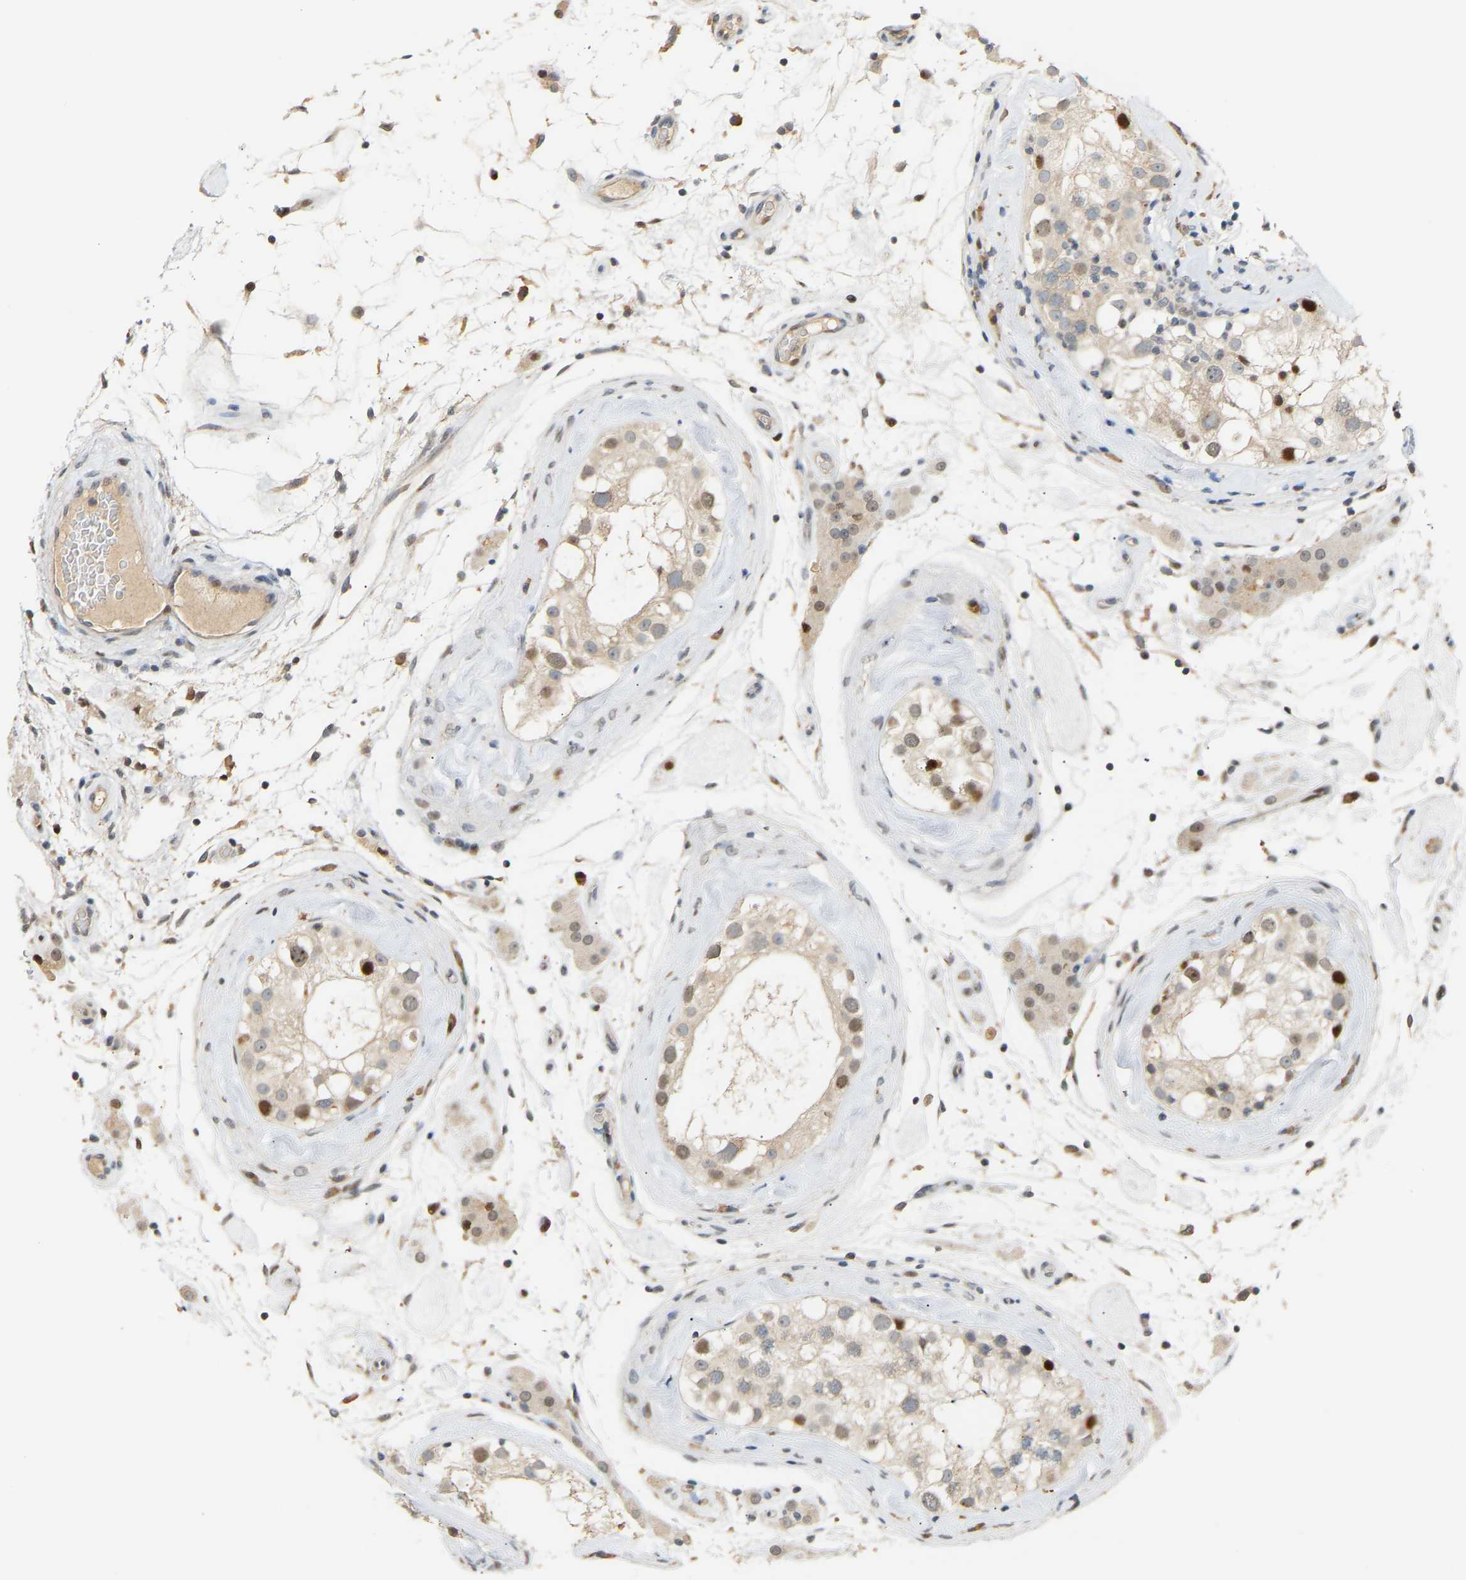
{"staining": {"intensity": "moderate", "quantity": ">75%", "location": "cytoplasmic/membranous,nuclear"}, "tissue": "testis", "cell_type": "Cells in seminiferous ducts", "image_type": "normal", "snomed": [{"axis": "morphology", "description": "Normal tissue, NOS"}, {"axis": "topography", "description": "Testis"}], "caption": "The micrograph exhibits immunohistochemical staining of unremarkable testis. There is moderate cytoplasmic/membranous,nuclear expression is seen in about >75% of cells in seminiferous ducts.", "gene": "PTPN4", "patient": {"sex": "male", "age": 46}}